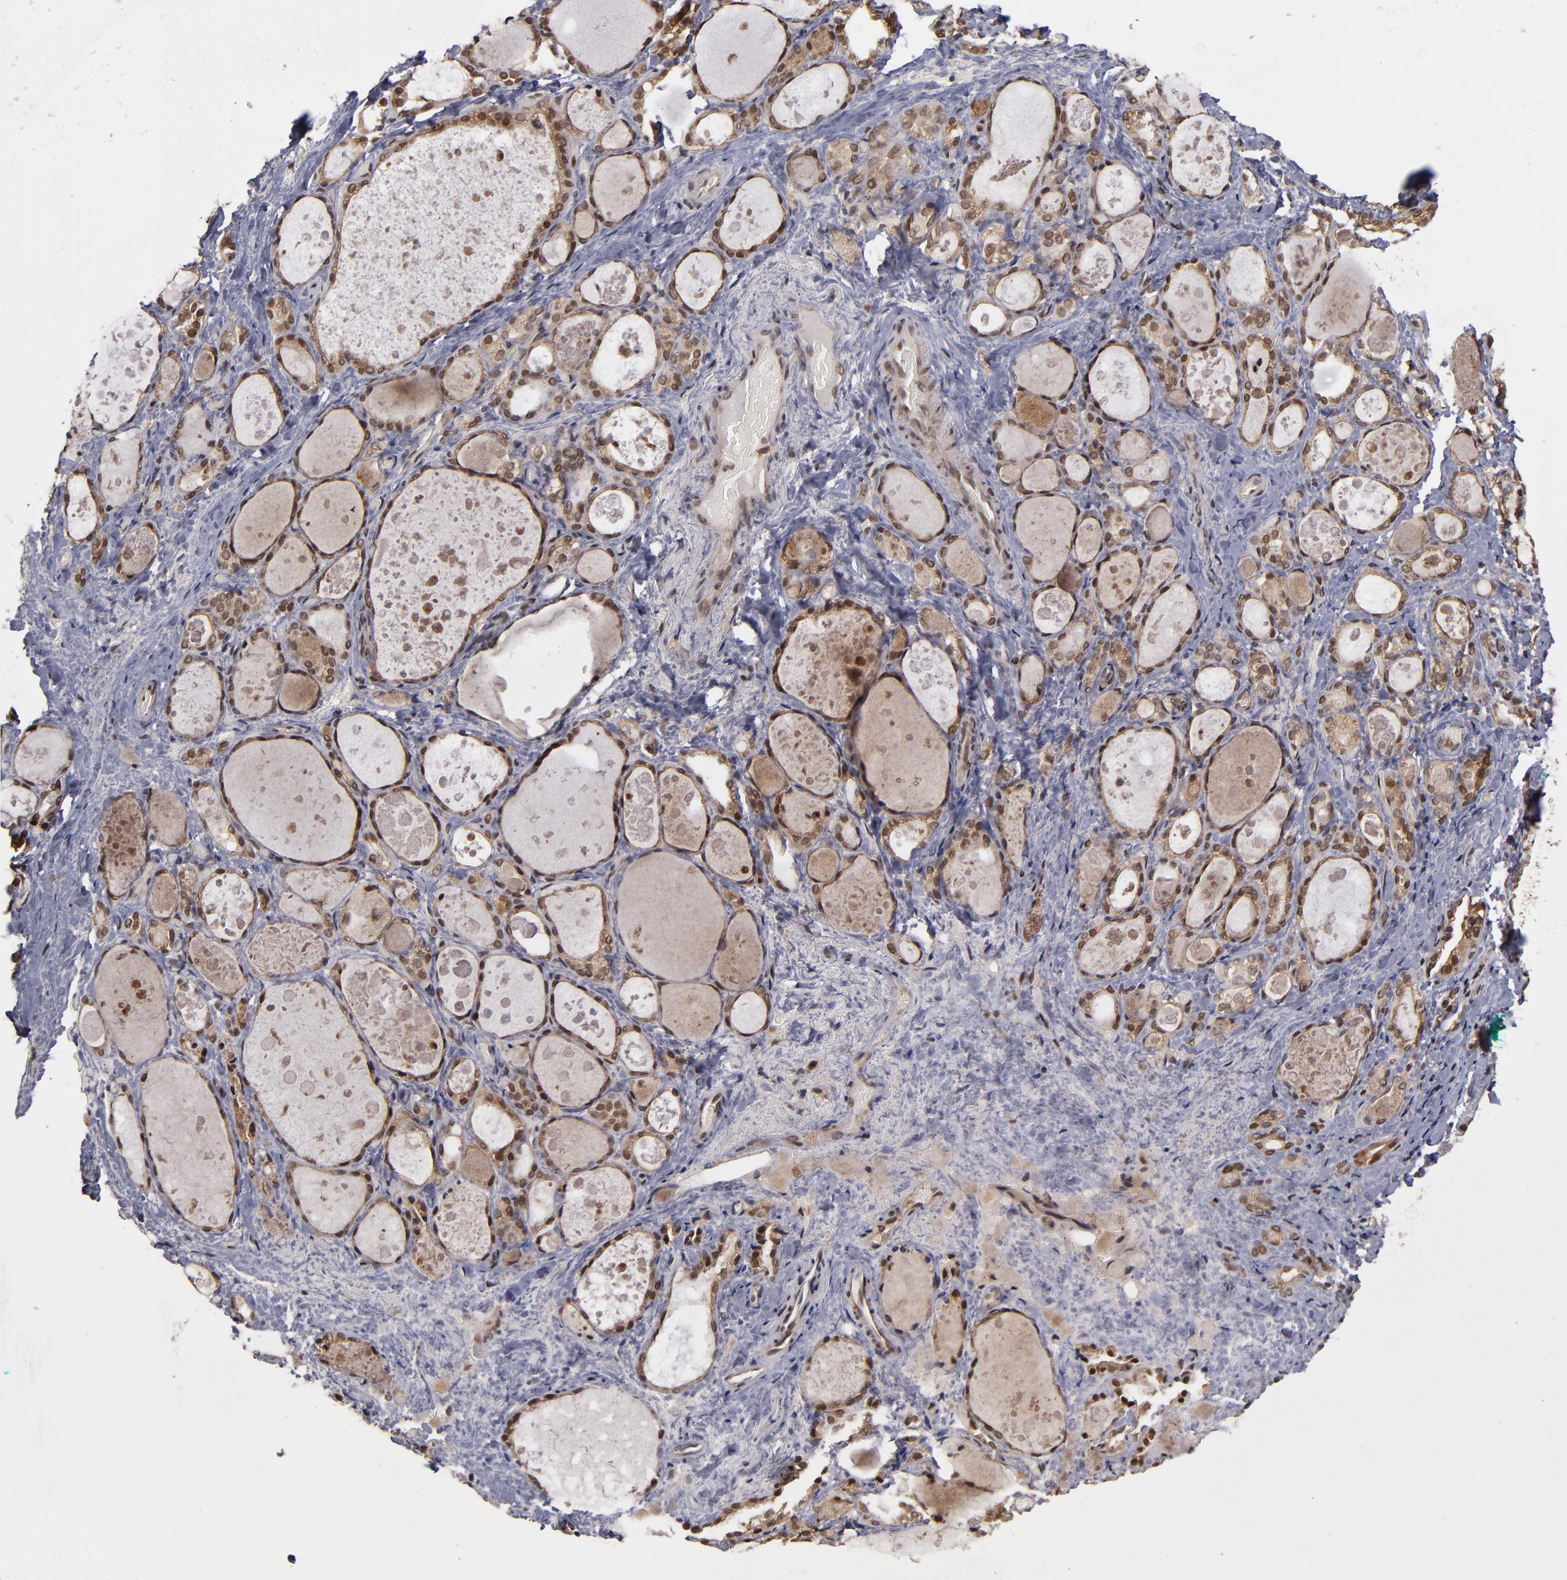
{"staining": {"intensity": "moderate", "quantity": ">75%", "location": "cytoplasmic/membranous"}, "tissue": "thyroid gland", "cell_type": "Glandular cells", "image_type": "normal", "snomed": [{"axis": "morphology", "description": "Normal tissue, NOS"}, {"axis": "topography", "description": "Thyroid gland"}], "caption": "An image of human thyroid gland stained for a protein exhibits moderate cytoplasmic/membranous brown staining in glandular cells.", "gene": "CUL5", "patient": {"sex": "female", "age": 75}}